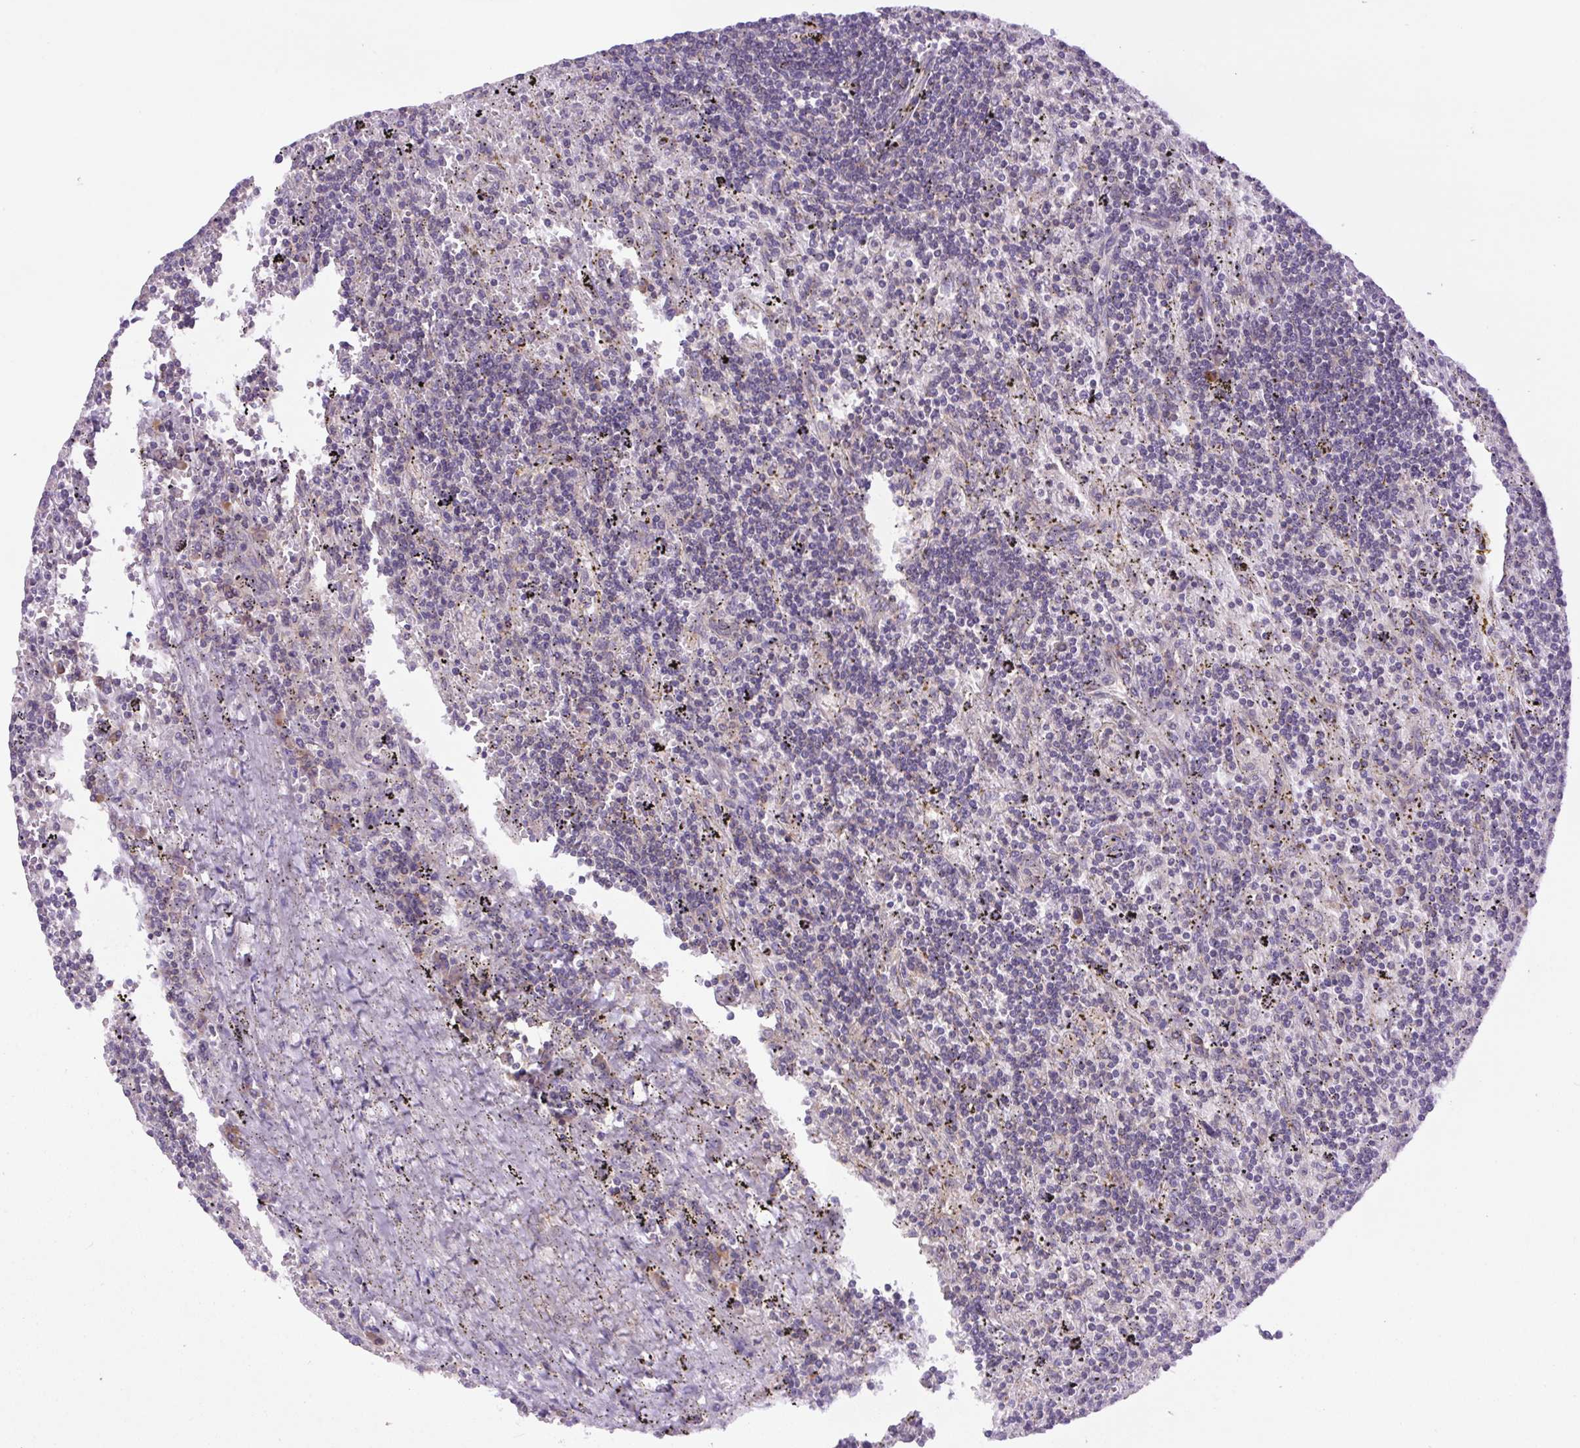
{"staining": {"intensity": "negative", "quantity": "none", "location": "none"}, "tissue": "lymphoma", "cell_type": "Tumor cells", "image_type": "cancer", "snomed": [{"axis": "morphology", "description": "Malignant lymphoma, non-Hodgkin's type, Low grade"}, {"axis": "topography", "description": "Spleen"}], "caption": "This is an IHC photomicrograph of human low-grade malignant lymphoma, non-Hodgkin's type. There is no expression in tumor cells.", "gene": "MINK1", "patient": {"sex": "male", "age": 76}}